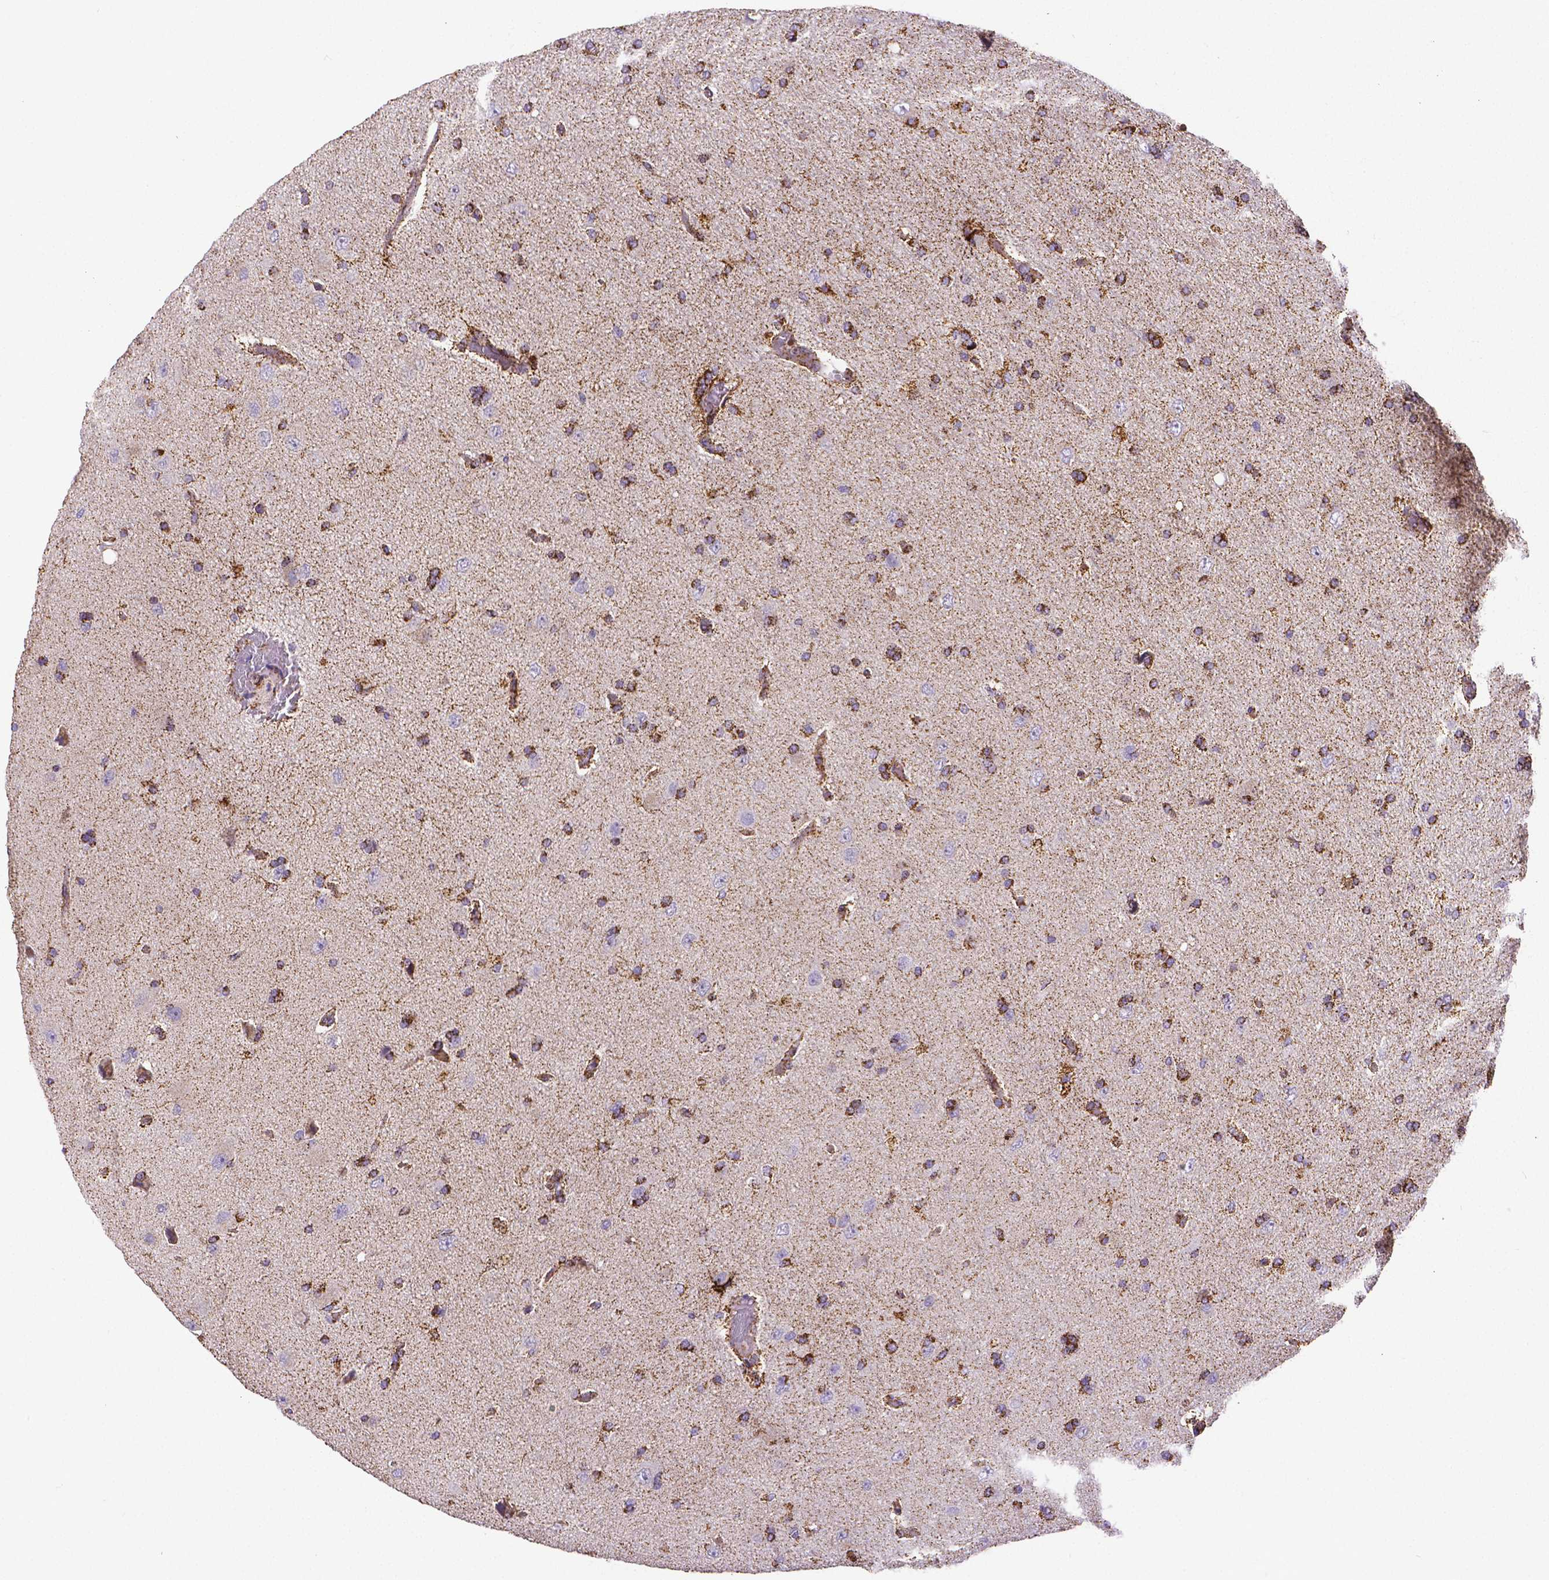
{"staining": {"intensity": "moderate", "quantity": ">75%", "location": "cytoplasmic/membranous"}, "tissue": "glioma", "cell_type": "Tumor cells", "image_type": "cancer", "snomed": [{"axis": "morphology", "description": "Glioma, malignant, High grade"}, {"axis": "topography", "description": "Cerebral cortex"}], "caption": "Immunohistochemistry of human high-grade glioma (malignant) shows medium levels of moderate cytoplasmic/membranous positivity in approximately >75% of tumor cells.", "gene": "MACC1", "patient": {"sex": "male", "age": 70}}